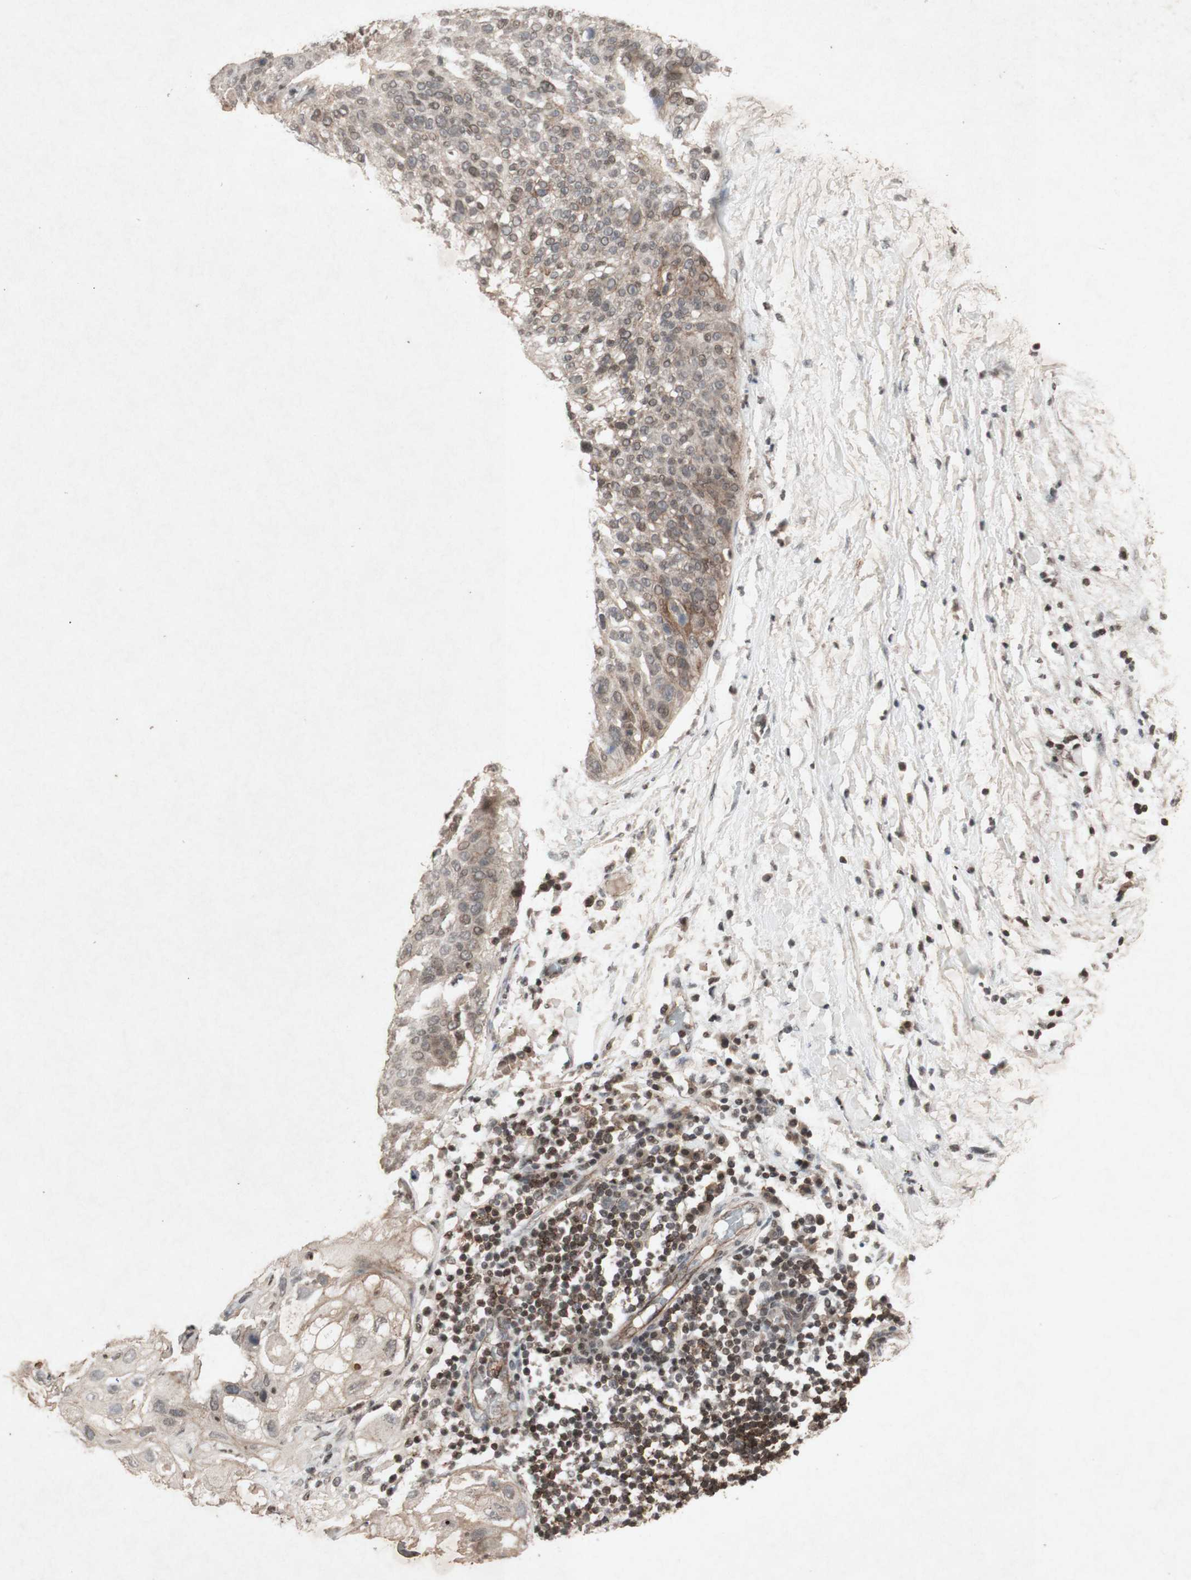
{"staining": {"intensity": "weak", "quantity": "25%-75%", "location": "cytoplasmic/membranous,nuclear"}, "tissue": "lung cancer", "cell_type": "Tumor cells", "image_type": "cancer", "snomed": [{"axis": "morphology", "description": "Inflammation, NOS"}, {"axis": "morphology", "description": "Squamous cell carcinoma, NOS"}, {"axis": "topography", "description": "Lymph node"}, {"axis": "topography", "description": "Soft tissue"}, {"axis": "topography", "description": "Lung"}], "caption": "Lung cancer stained for a protein displays weak cytoplasmic/membranous and nuclear positivity in tumor cells. Nuclei are stained in blue.", "gene": "PLXNA1", "patient": {"sex": "male", "age": 66}}